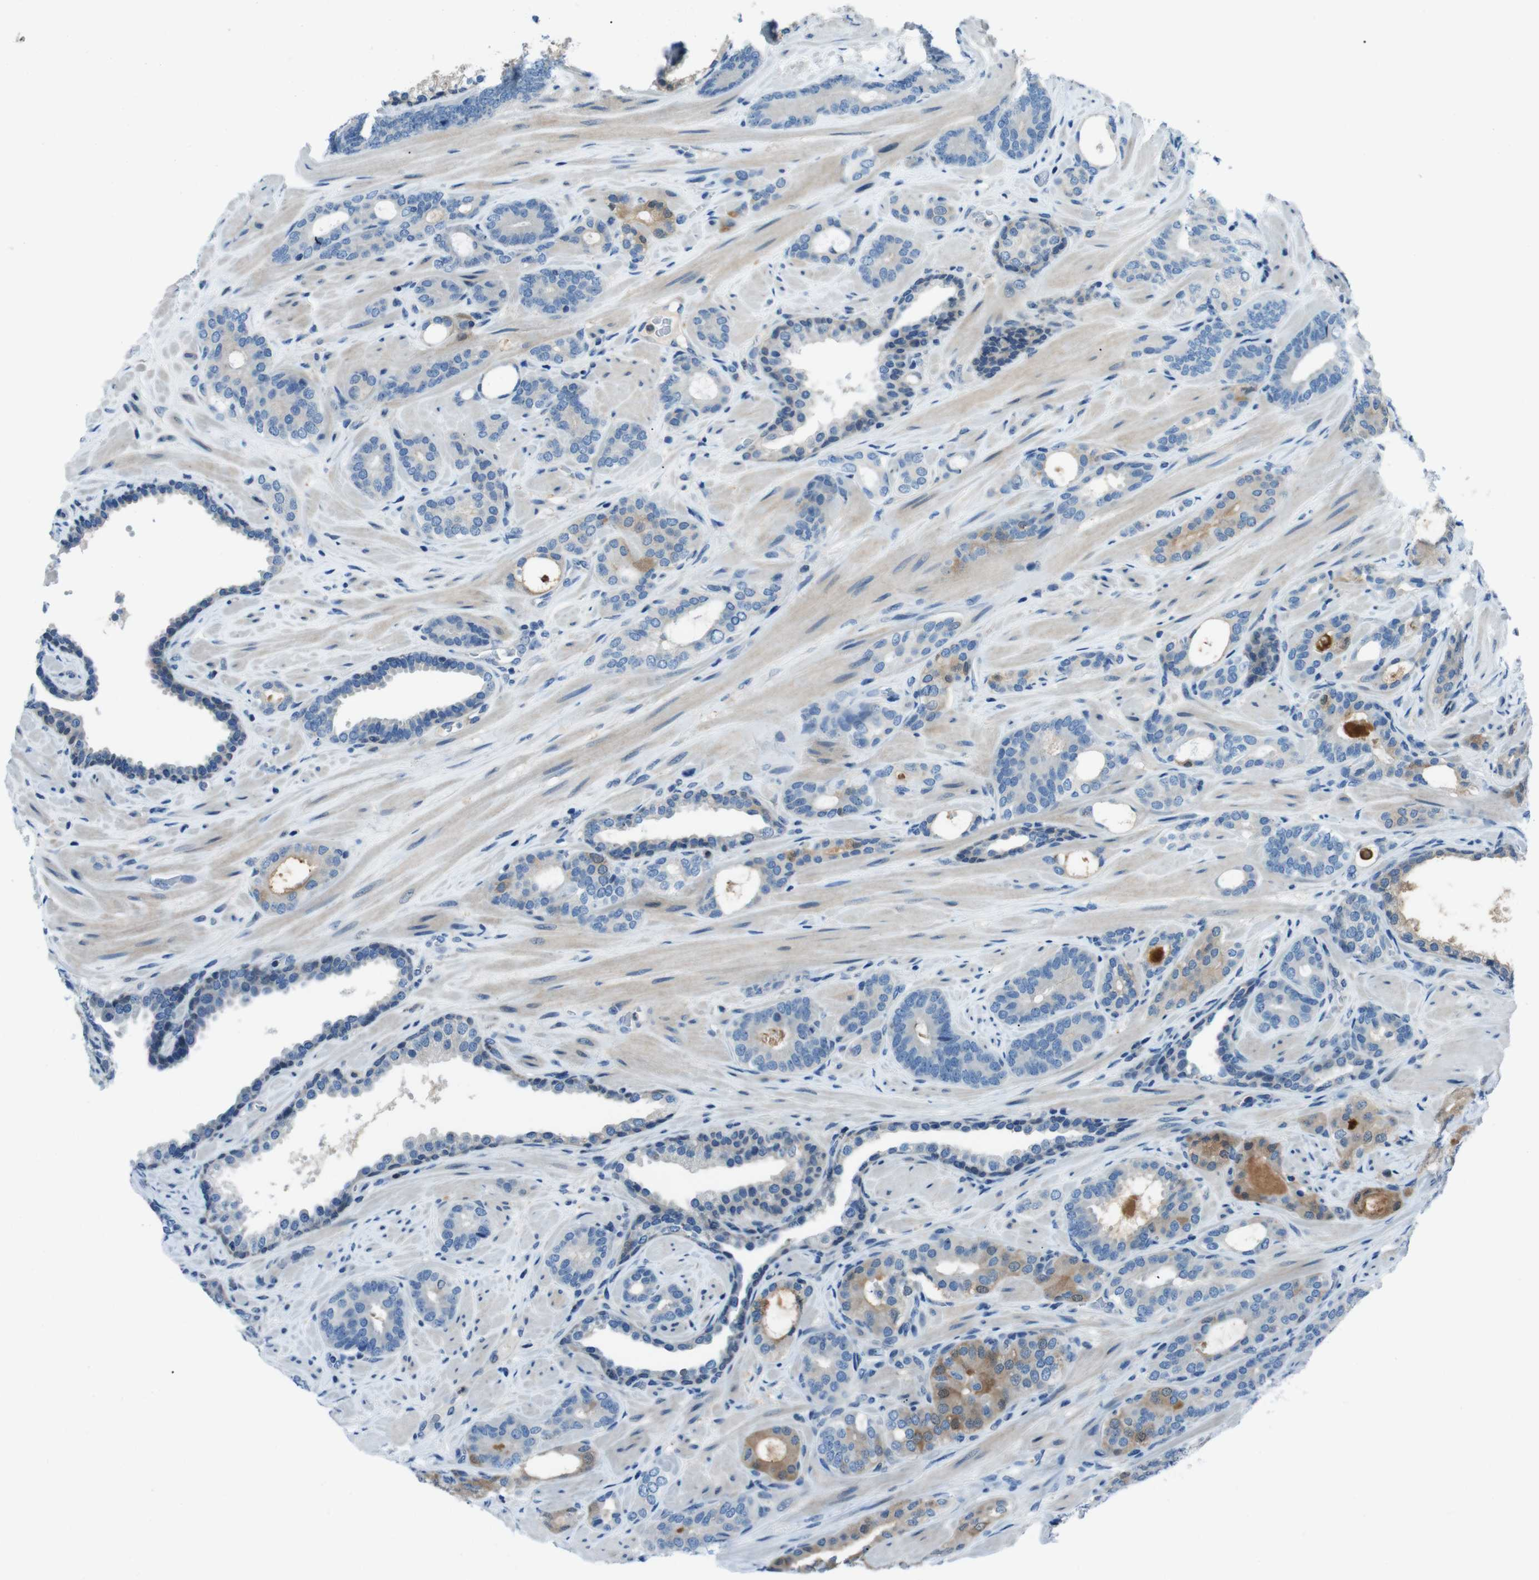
{"staining": {"intensity": "moderate", "quantity": "<25%", "location": "cytoplasmic/membranous"}, "tissue": "prostate cancer", "cell_type": "Tumor cells", "image_type": "cancer", "snomed": [{"axis": "morphology", "description": "Adenocarcinoma, Low grade"}, {"axis": "topography", "description": "Prostate"}], "caption": "A high-resolution photomicrograph shows IHC staining of prostate adenocarcinoma (low-grade), which reveals moderate cytoplasmic/membranous positivity in approximately <25% of tumor cells.", "gene": "NANOS2", "patient": {"sex": "male", "age": 63}}